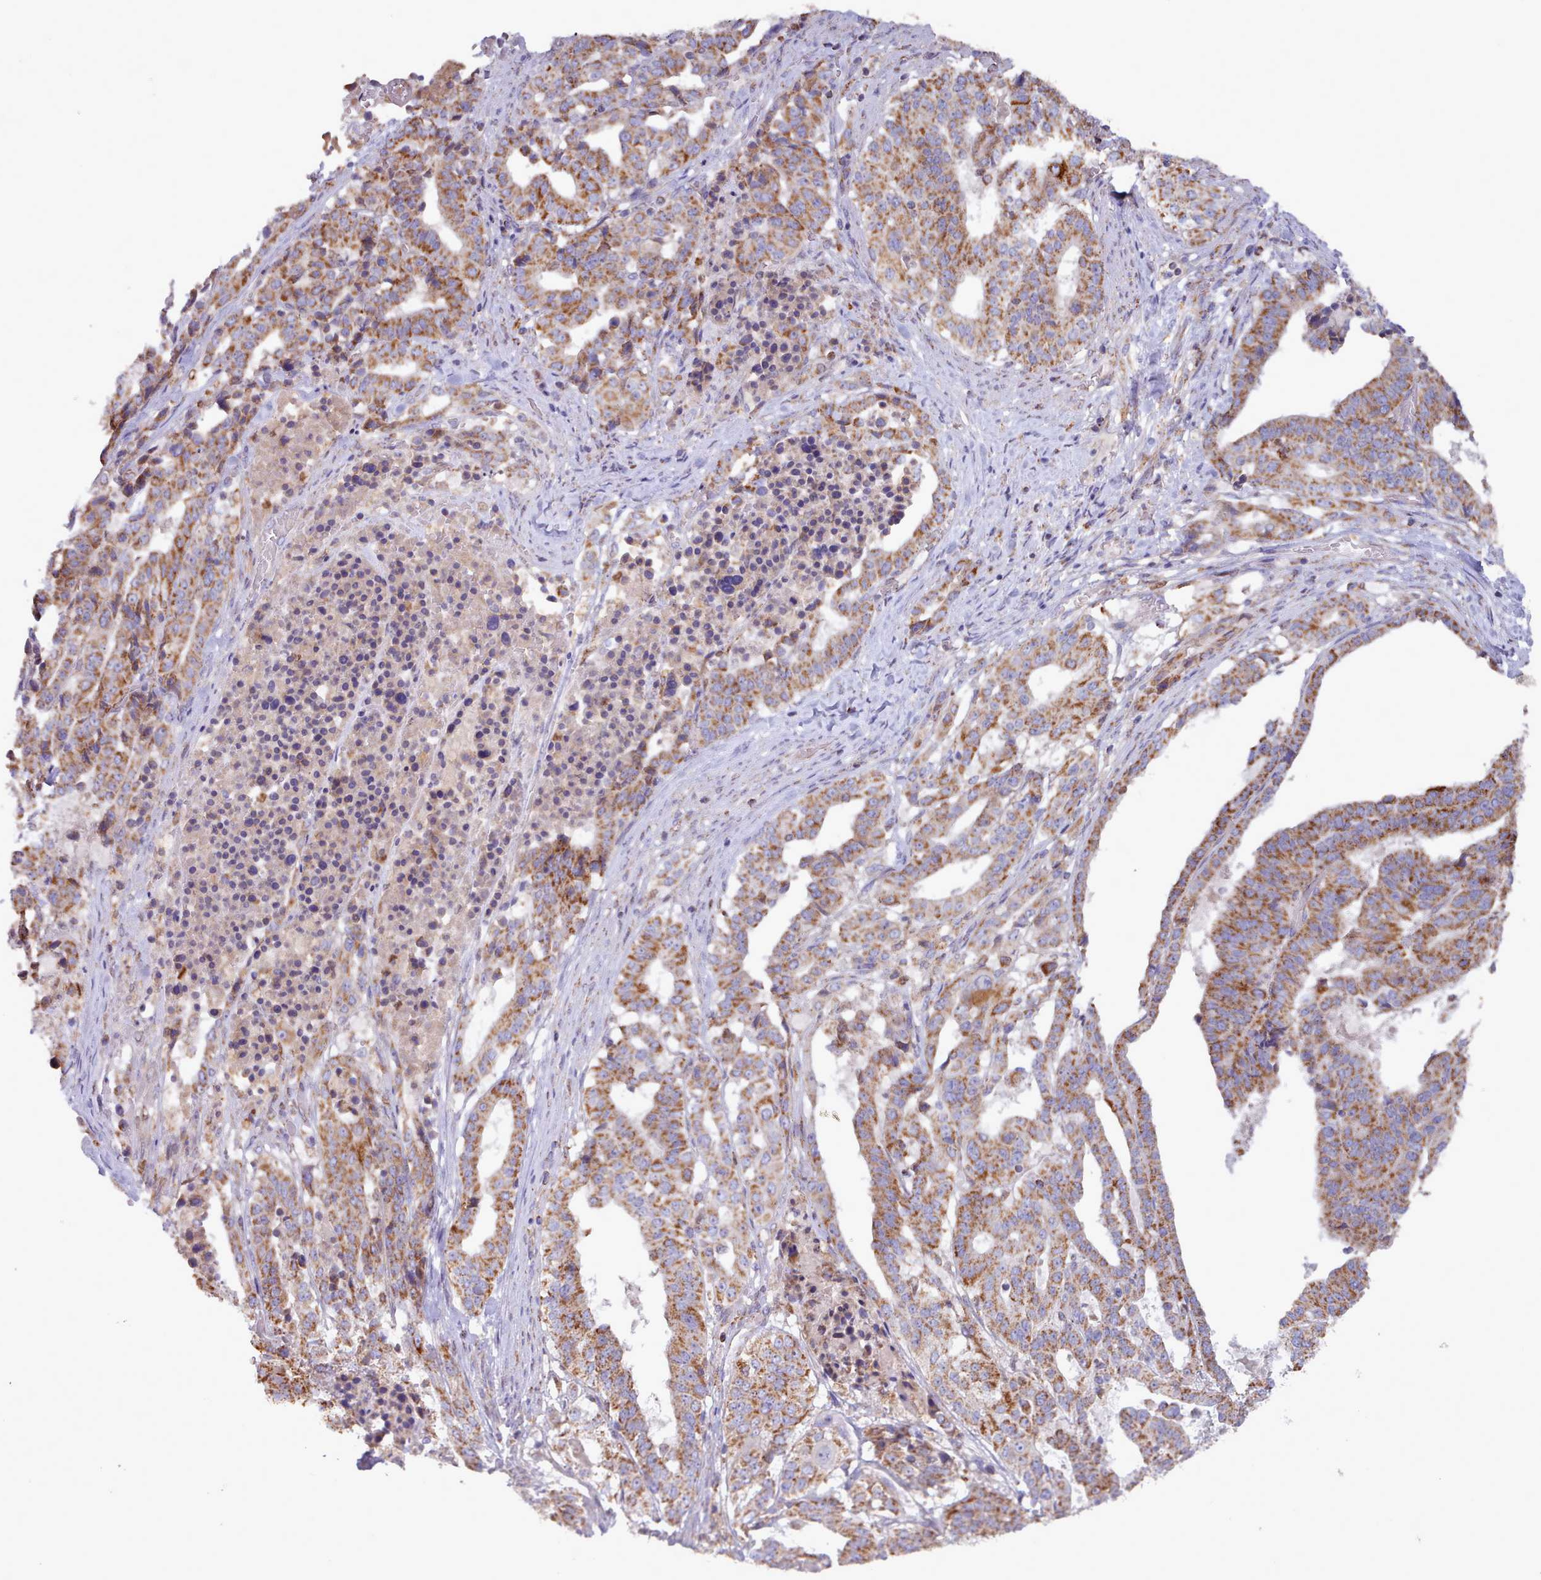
{"staining": {"intensity": "moderate", "quantity": ">75%", "location": "cytoplasmic/membranous"}, "tissue": "stomach cancer", "cell_type": "Tumor cells", "image_type": "cancer", "snomed": [{"axis": "morphology", "description": "Adenocarcinoma, NOS"}, {"axis": "topography", "description": "Stomach"}], "caption": "The immunohistochemical stain labels moderate cytoplasmic/membranous expression in tumor cells of stomach cancer tissue. (IHC, brightfield microscopy, high magnification).", "gene": "HSDL2", "patient": {"sex": "male", "age": 48}}